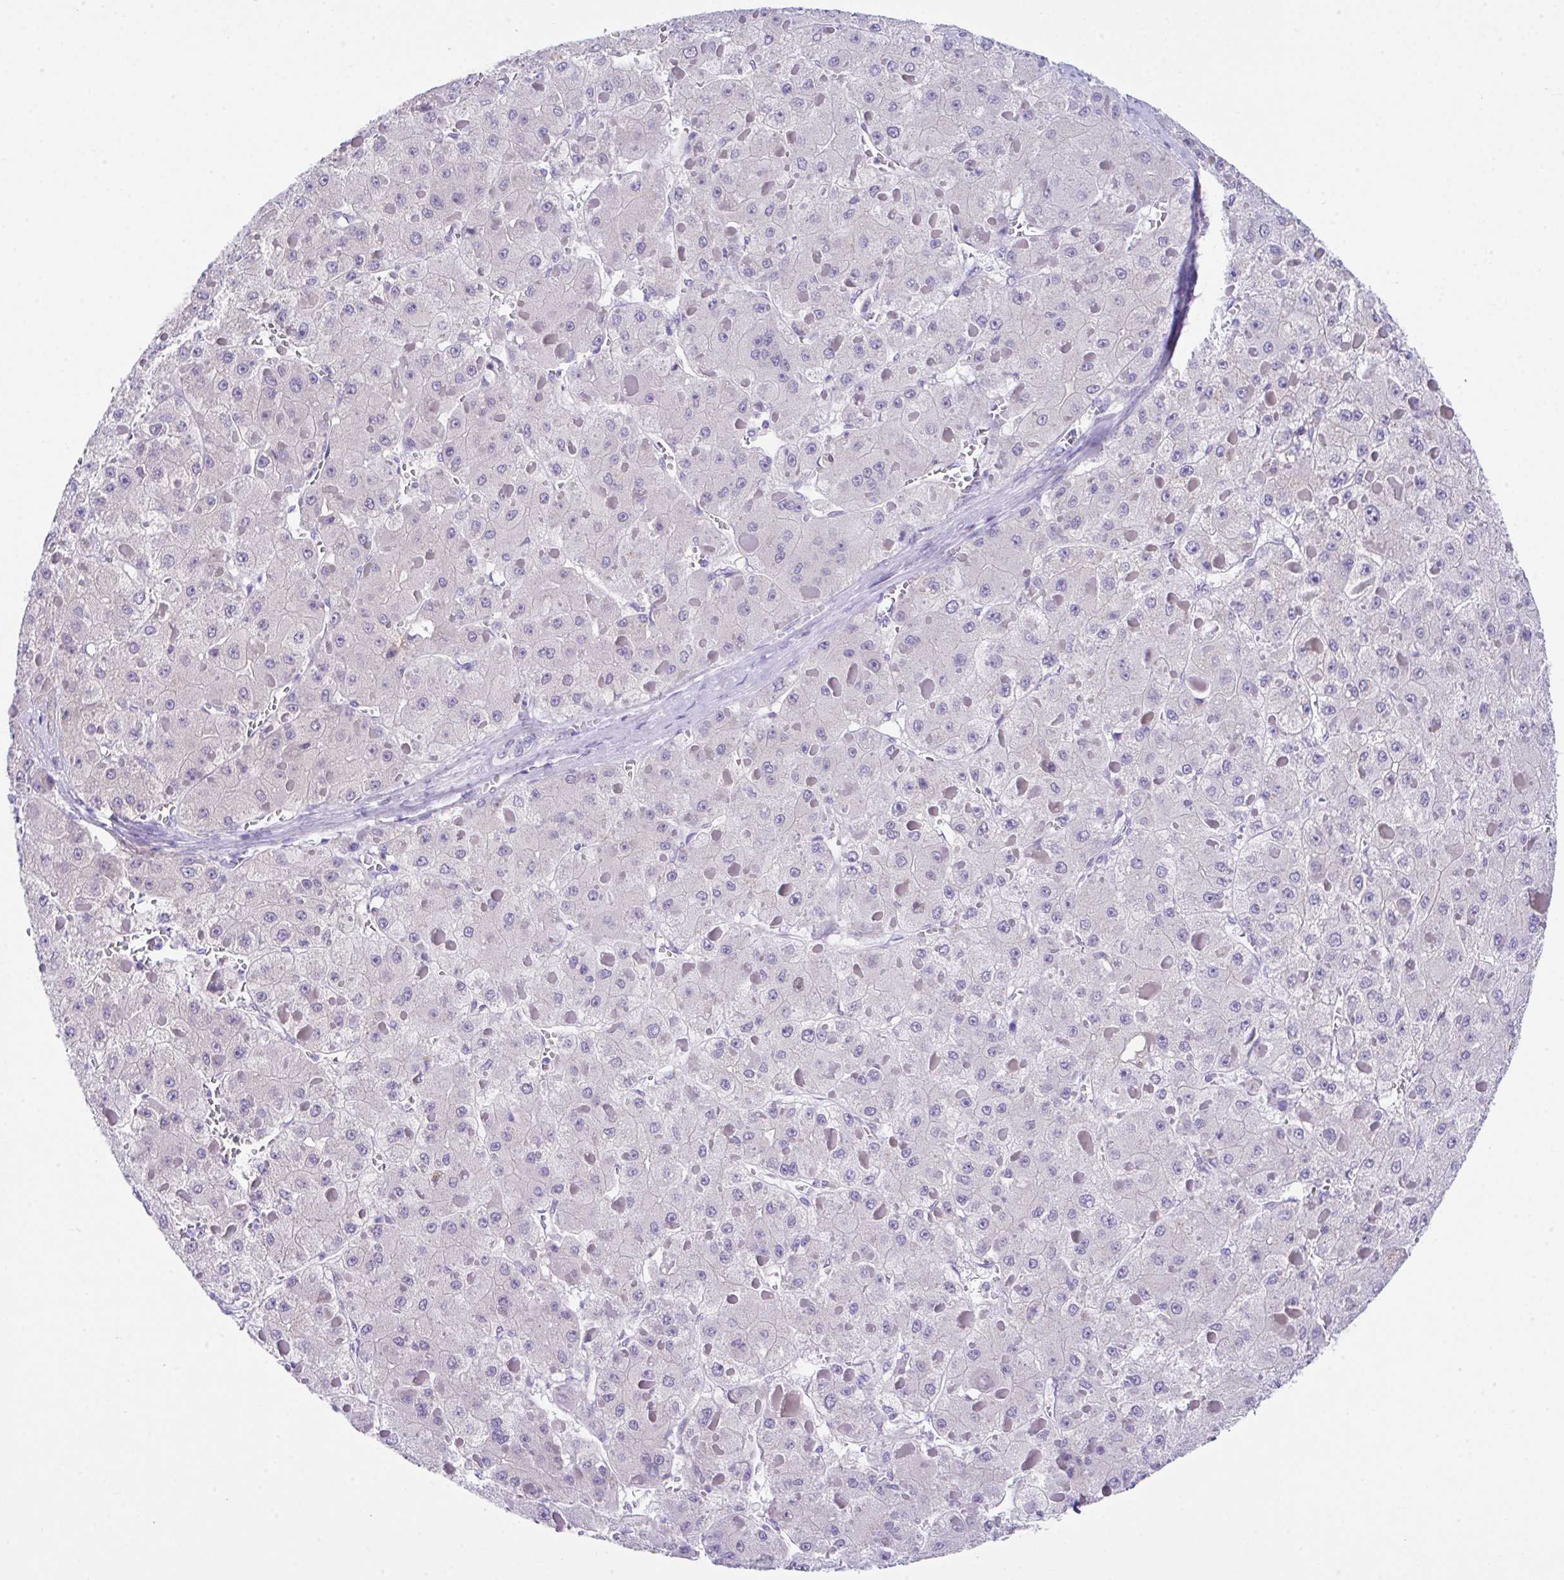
{"staining": {"intensity": "negative", "quantity": "none", "location": "none"}, "tissue": "liver cancer", "cell_type": "Tumor cells", "image_type": "cancer", "snomed": [{"axis": "morphology", "description": "Carcinoma, Hepatocellular, NOS"}, {"axis": "topography", "description": "Liver"}], "caption": "Protein analysis of liver hepatocellular carcinoma displays no significant positivity in tumor cells.", "gene": "HOXB4", "patient": {"sex": "female", "age": 73}}